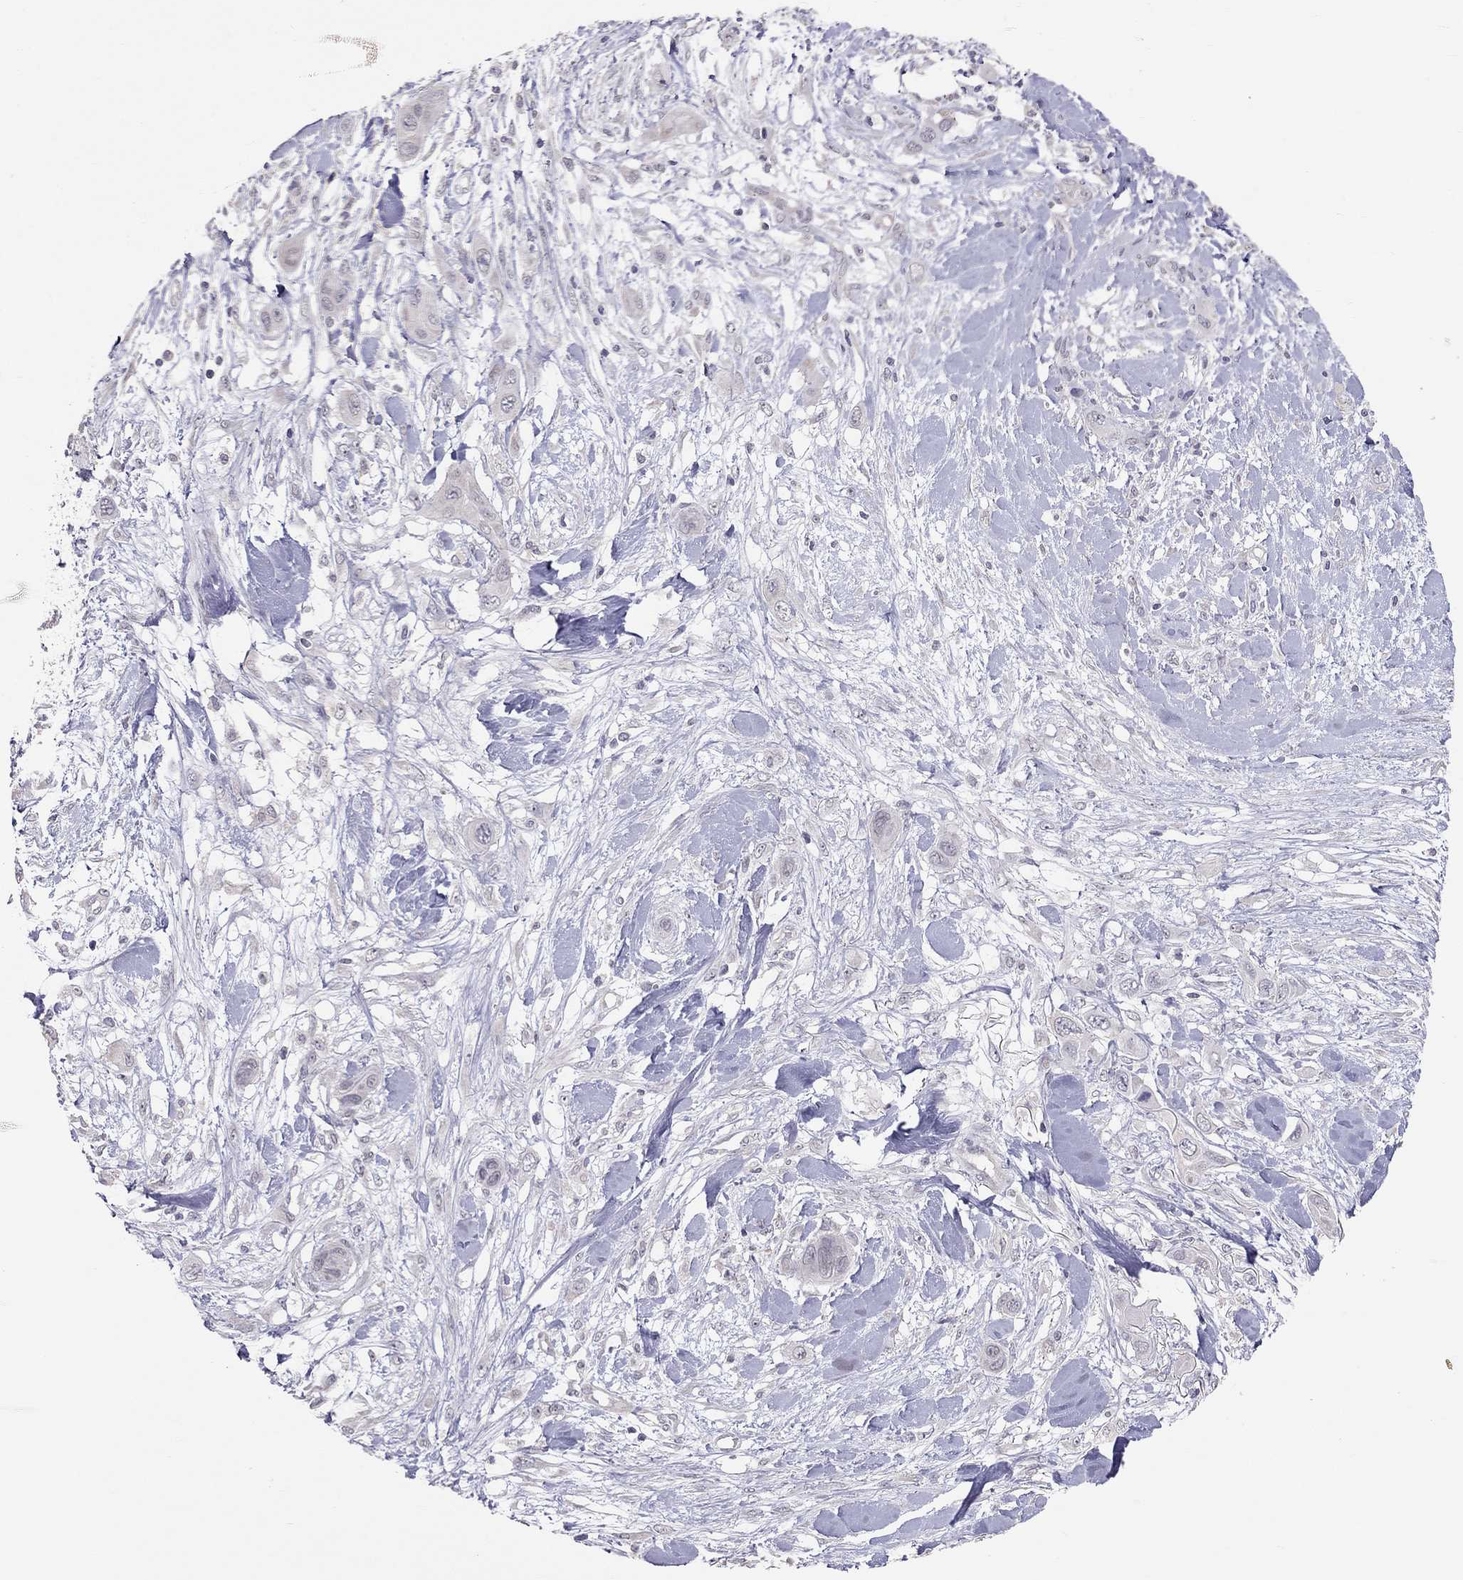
{"staining": {"intensity": "negative", "quantity": "none", "location": "none"}, "tissue": "skin cancer", "cell_type": "Tumor cells", "image_type": "cancer", "snomed": [{"axis": "morphology", "description": "Squamous cell carcinoma, NOS"}, {"axis": "topography", "description": "Skin"}], "caption": "This is an IHC photomicrograph of human squamous cell carcinoma (skin). There is no expression in tumor cells.", "gene": "HSF2BP", "patient": {"sex": "male", "age": 79}}